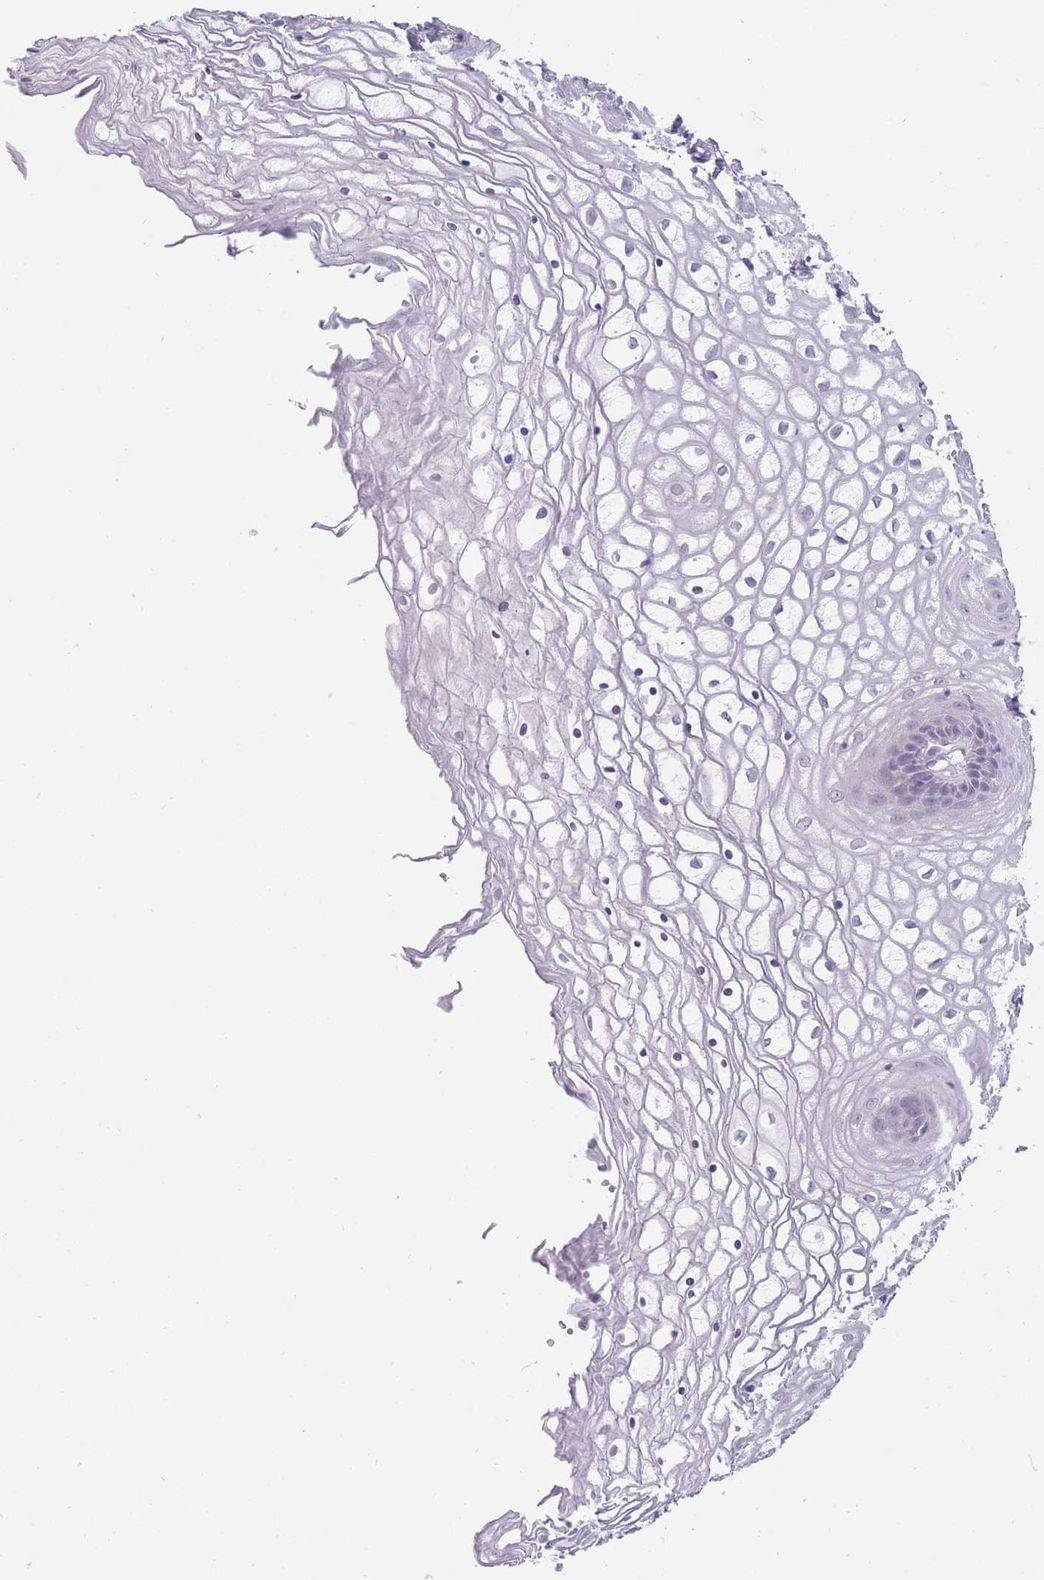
{"staining": {"intensity": "negative", "quantity": "none", "location": "none"}, "tissue": "vagina", "cell_type": "Squamous epithelial cells", "image_type": "normal", "snomed": [{"axis": "morphology", "description": "Normal tissue, NOS"}, {"axis": "topography", "description": "Vagina"}], "caption": "Squamous epithelial cells are negative for protein expression in unremarkable human vagina. (Brightfield microscopy of DAB immunohistochemistry (IHC) at high magnification).", "gene": "ERICH4", "patient": {"sex": "female", "age": 34}}